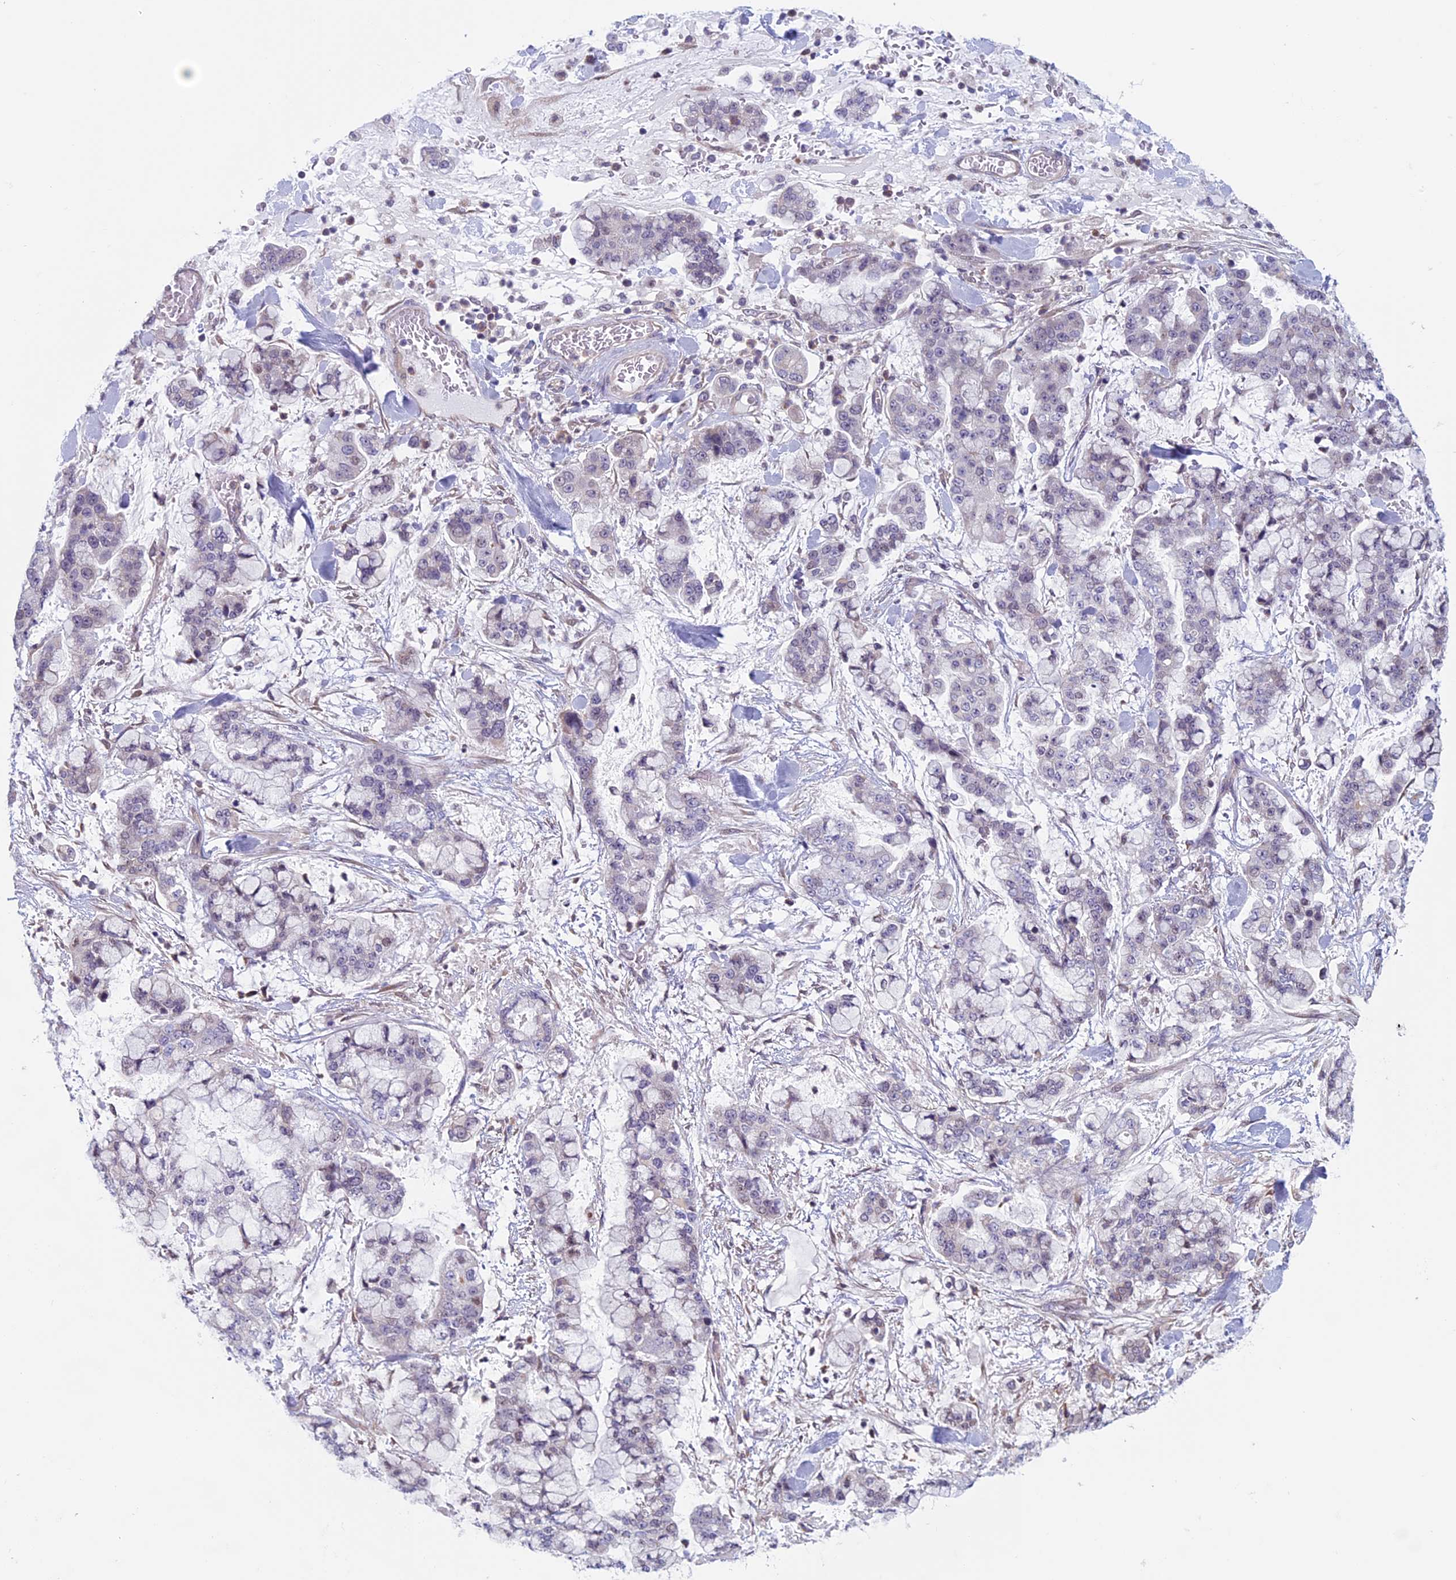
{"staining": {"intensity": "negative", "quantity": "none", "location": "none"}, "tissue": "stomach cancer", "cell_type": "Tumor cells", "image_type": "cancer", "snomed": [{"axis": "morphology", "description": "Normal tissue, NOS"}, {"axis": "morphology", "description": "Adenocarcinoma, NOS"}, {"axis": "topography", "description": "Stomach, upper"}, {"axis": "topography", "description": "Stomach"}], "caption": "An IHC photomicrograph of adenocarcinoma (stomach) is shown. There is no staining in tumor cells of adenocarcinoma (stomach). (Stains: DAB immunohistochemistry with hematoxylin counter stain, Microscopy: brightfield microscopy at high magnification).", "gene": "SLC1A6", "patient": {"sex": "male", "age": 76}}